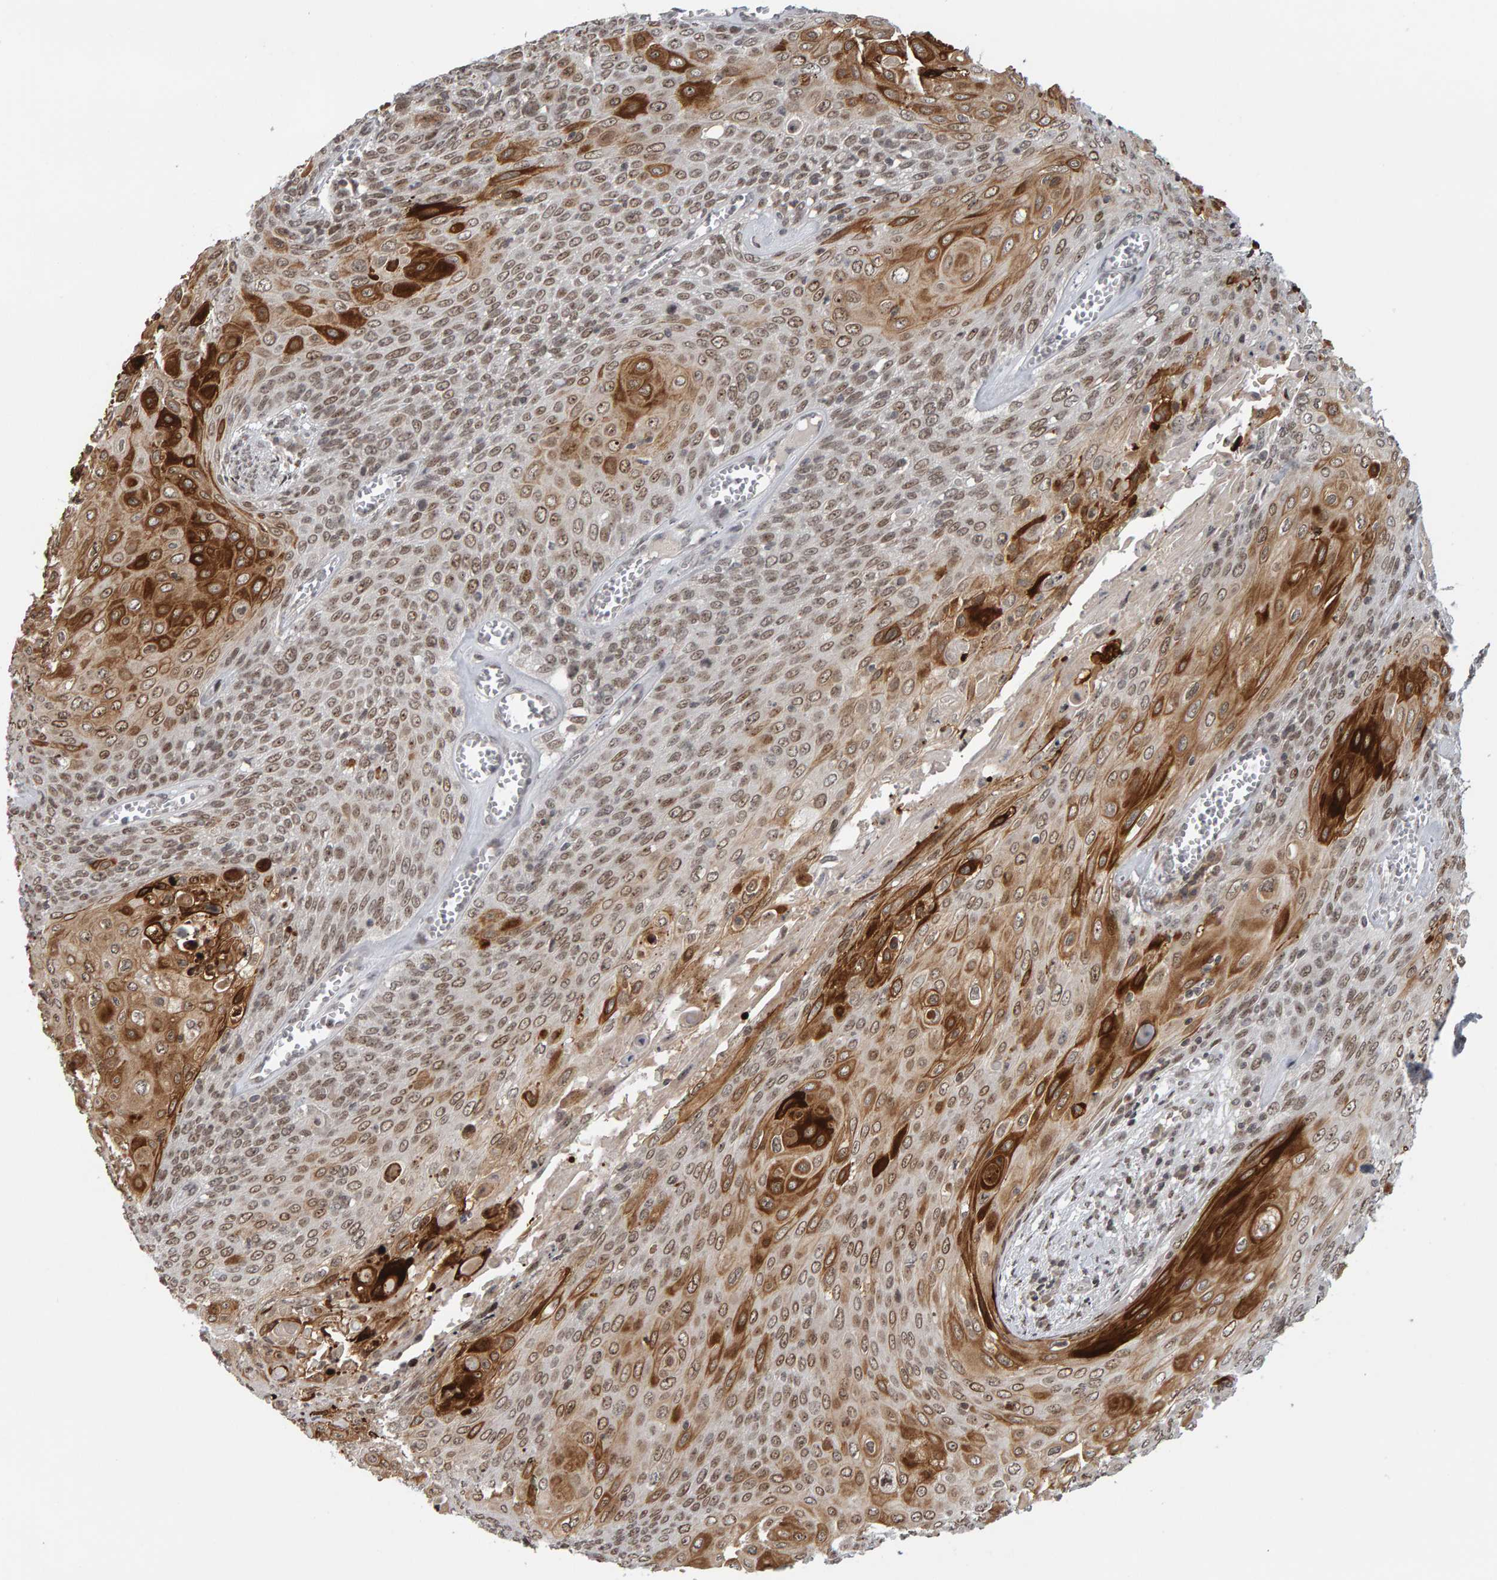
{"staining": {"intensity": "strong", "quantity": "<25%", "location": "cytoplasmic/membranous,nuclear"}, "tissue": "cervical cancer", "cell_type": "Tumor cells", "image_type": "cancer", "snomed": [{"axis": "morphology", "description": "Squamous cell carcinoma, NOS"}, {"axis": "topography", "description": "Cervix"}], "caption": "Protein staining by immunohistochemistry shows strong cytoplasmic/membranous and nuclear expression in about <25% of tumor cells in squamous cell carcinoma (cervical).", "gene": "TRAM1", "patient": {"sex": "female", "age": 39}}